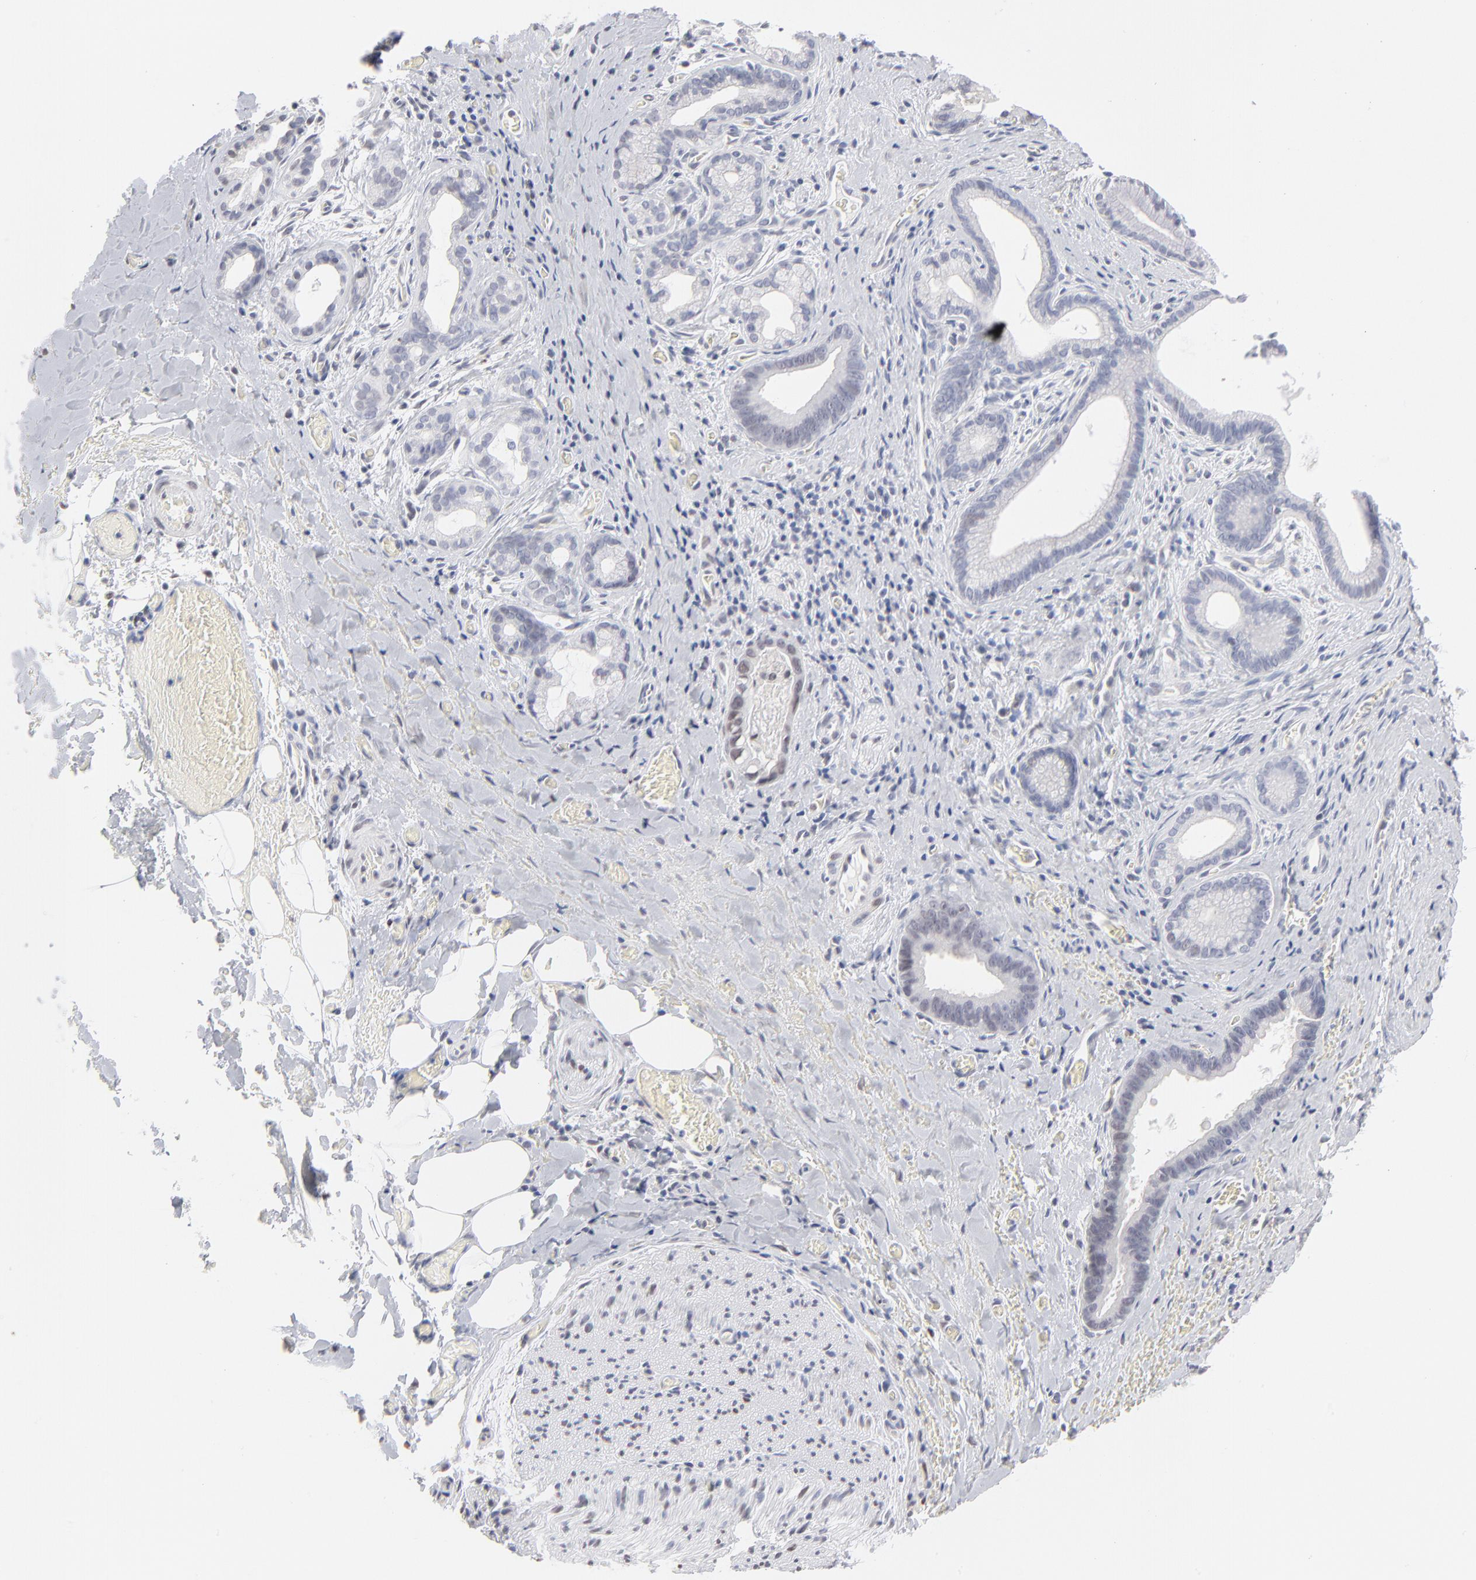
{"staining": {"intensity": "weak", "quantity": "<25%", "location": "nuclear"}, "tissue": "liver cancer", "cell_type": "Tumor cells", "image_type": "cancer", "snomed": [{"axis": "morphology", "description": "Cholangiocarcinoma"}, {"axis": "topography", "description": "Liver"}], "caption": "Immunohistochemistry (IHC) of cholangiocarcinoma (liver) reveals no staining in tumor cells.", "gene": "RBM3", "patient": {"sex": "female", "age": 55}}